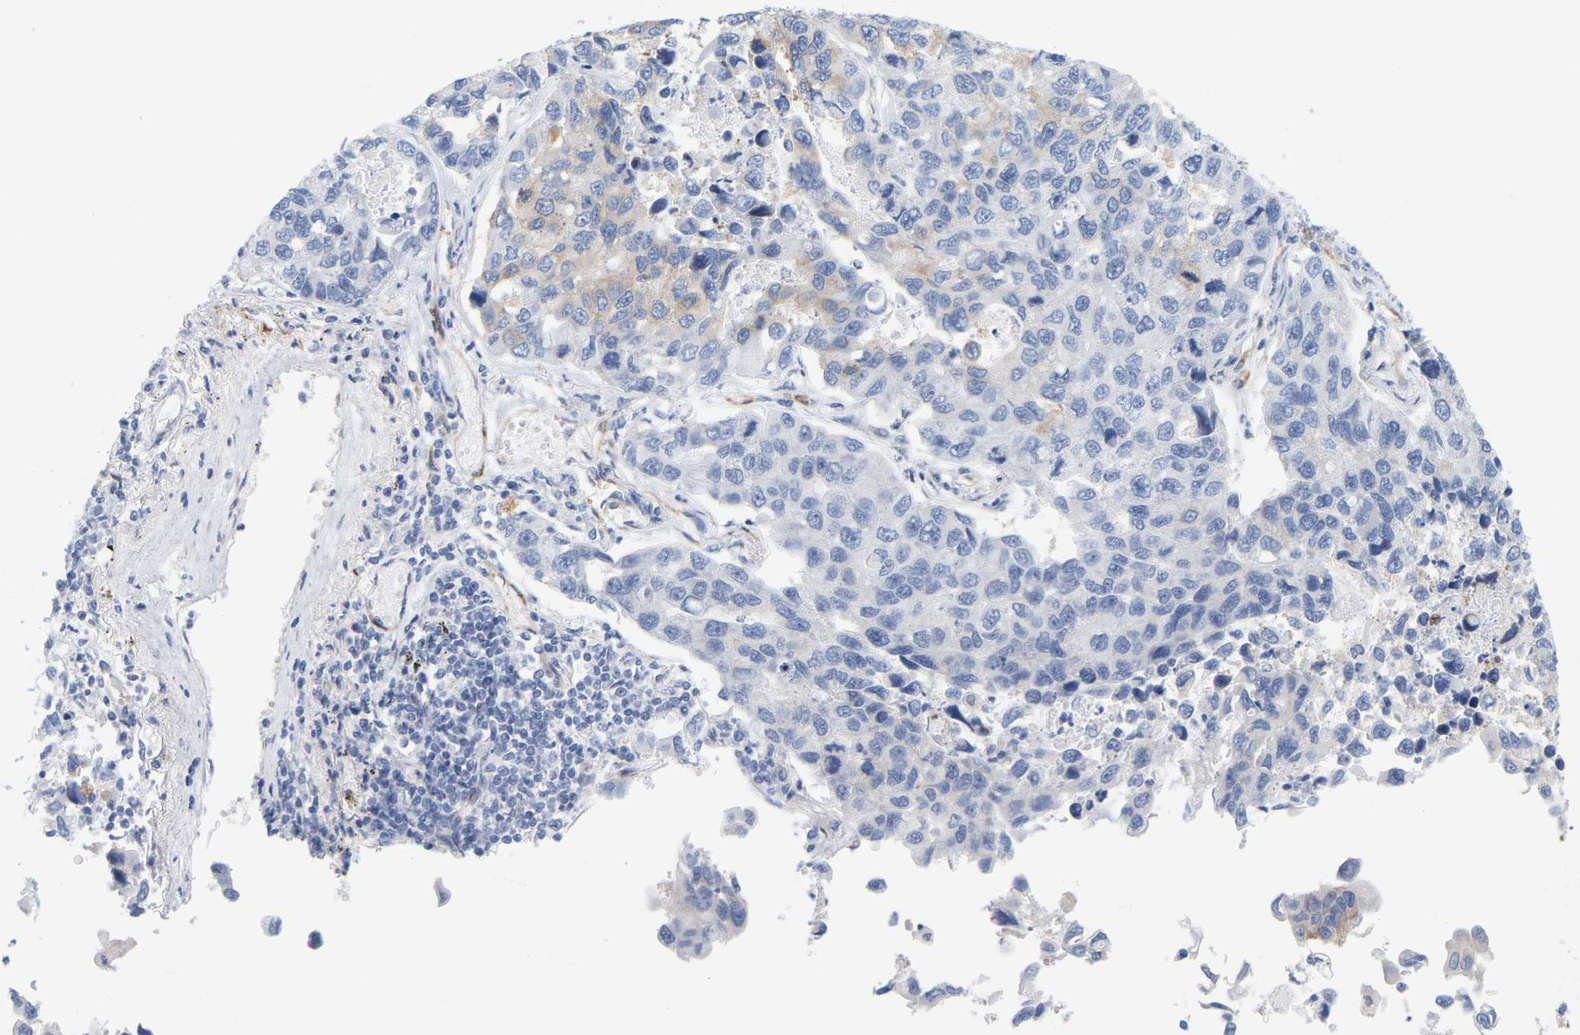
{"staining": {"intensity": "weak", "quantity": "<25%", "location": "cytoplasmic/membranous"}, "tissue": "lung cancer", "cell_type": "Tumor cells", "image_type": "cancer", "snomed": [{"axis": "morphology", "description": "Adenocarcinoma, NOS"}, {"axis": "topography", "description": "Lung"}], "caption": "Immunohistochemical staining of human lung adenocarcinoma displays no significant staining in tumor cells.", "gene": "RAPH1", "patient": {"sex": "male", "age": 64}}